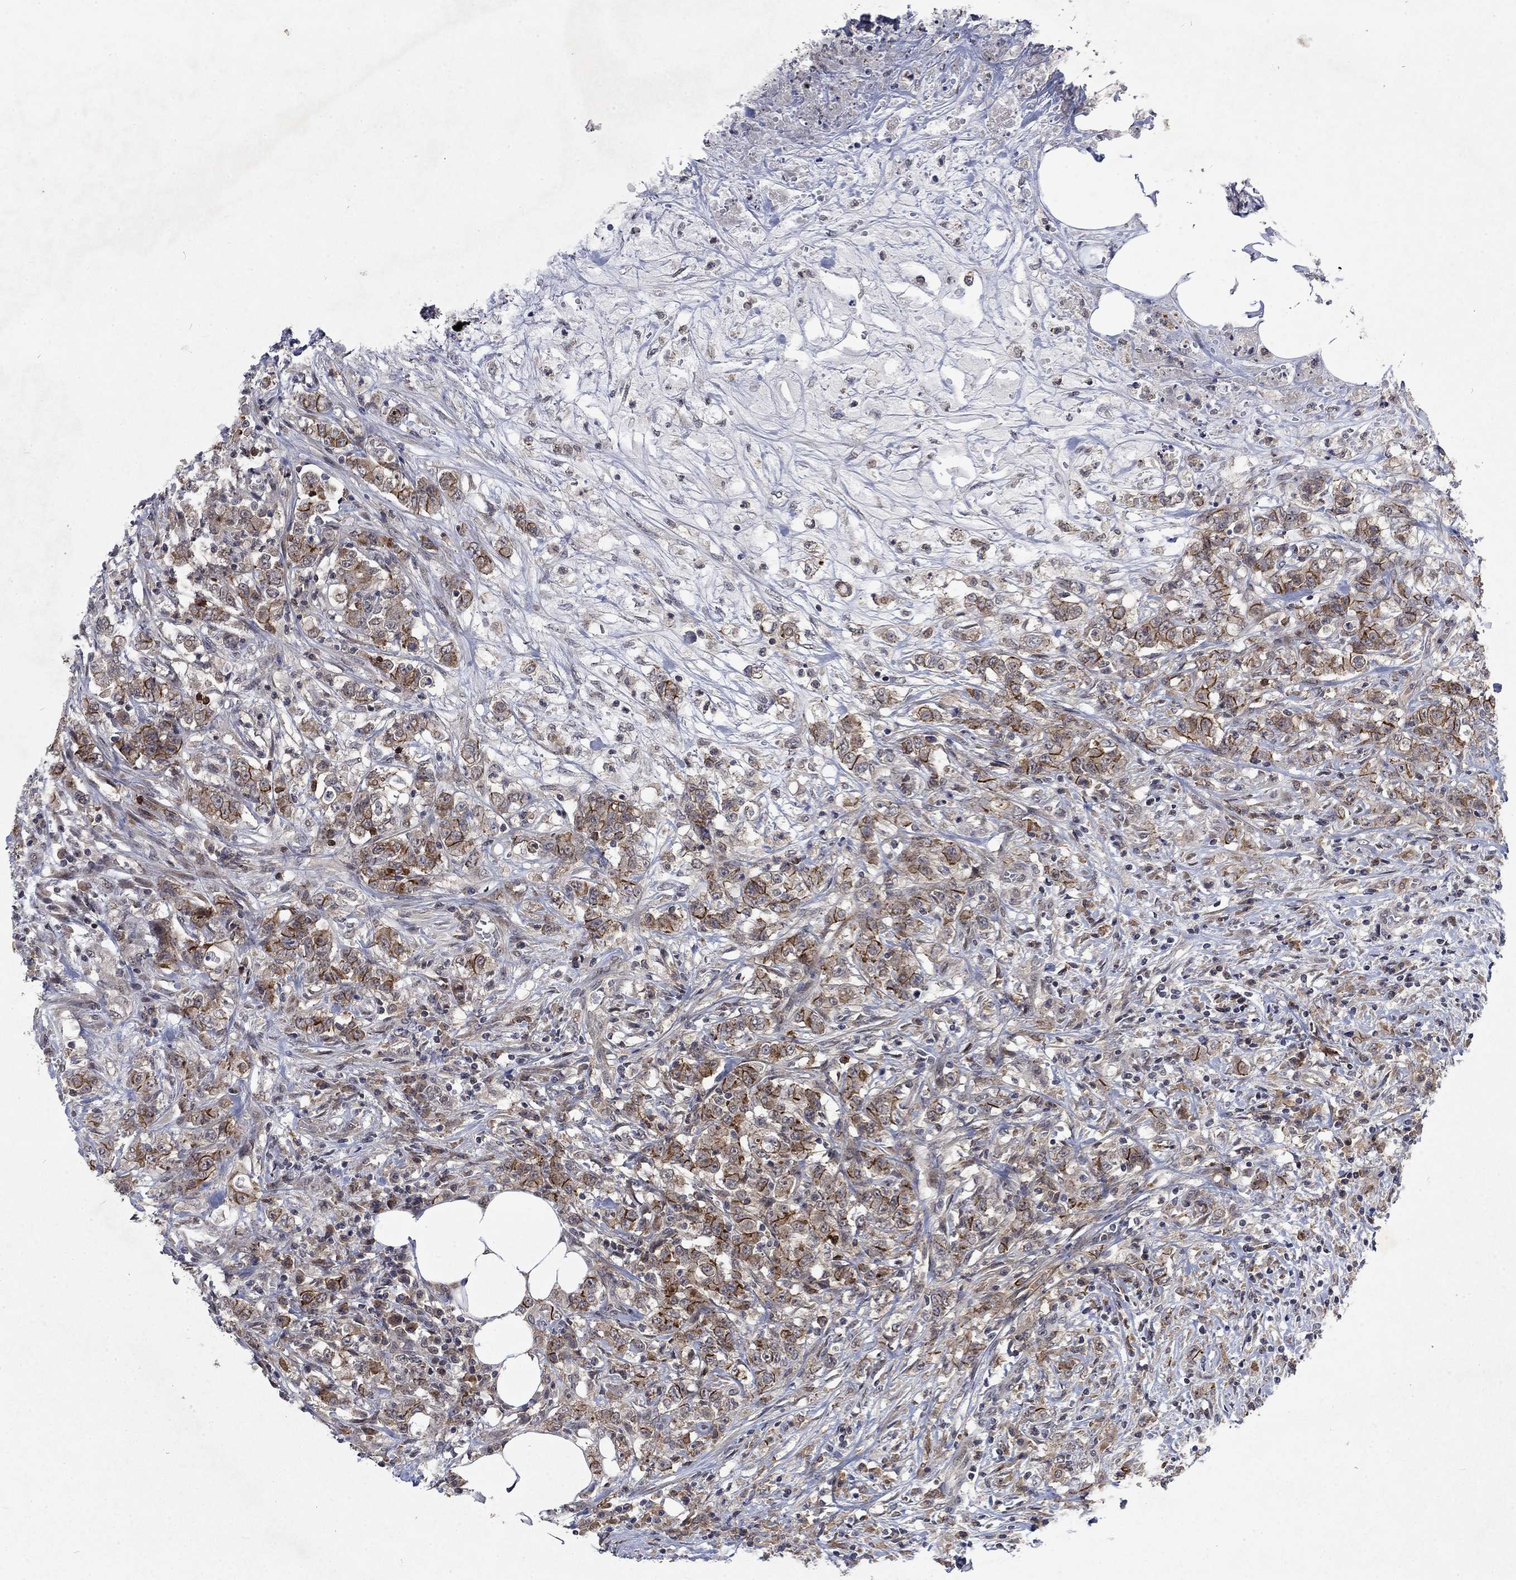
{"staining": {"intensity": "negative", "quantity": "none", "location": "none"}, "tissue": "colorectal cancer", "cell_type": "Tumor cells", "image_type": "cancer", "snomed": [{"axis": "morphology", "description": "Adenocarcinoma, NOS"}, {"axis": "topography", "description": "Colon"}], "caption": "The photomicrograph reveals no significant staining in tumor cells of colorectal cancer (adenocarcinoma). (DAB (3,3'-diaminobenzidine) immunohistochemistry (IHC) visualized using brightfield microscopy, high magnification).", "gene": "PPP1R9A", "patient": {"sex": "female", "age": 48}}